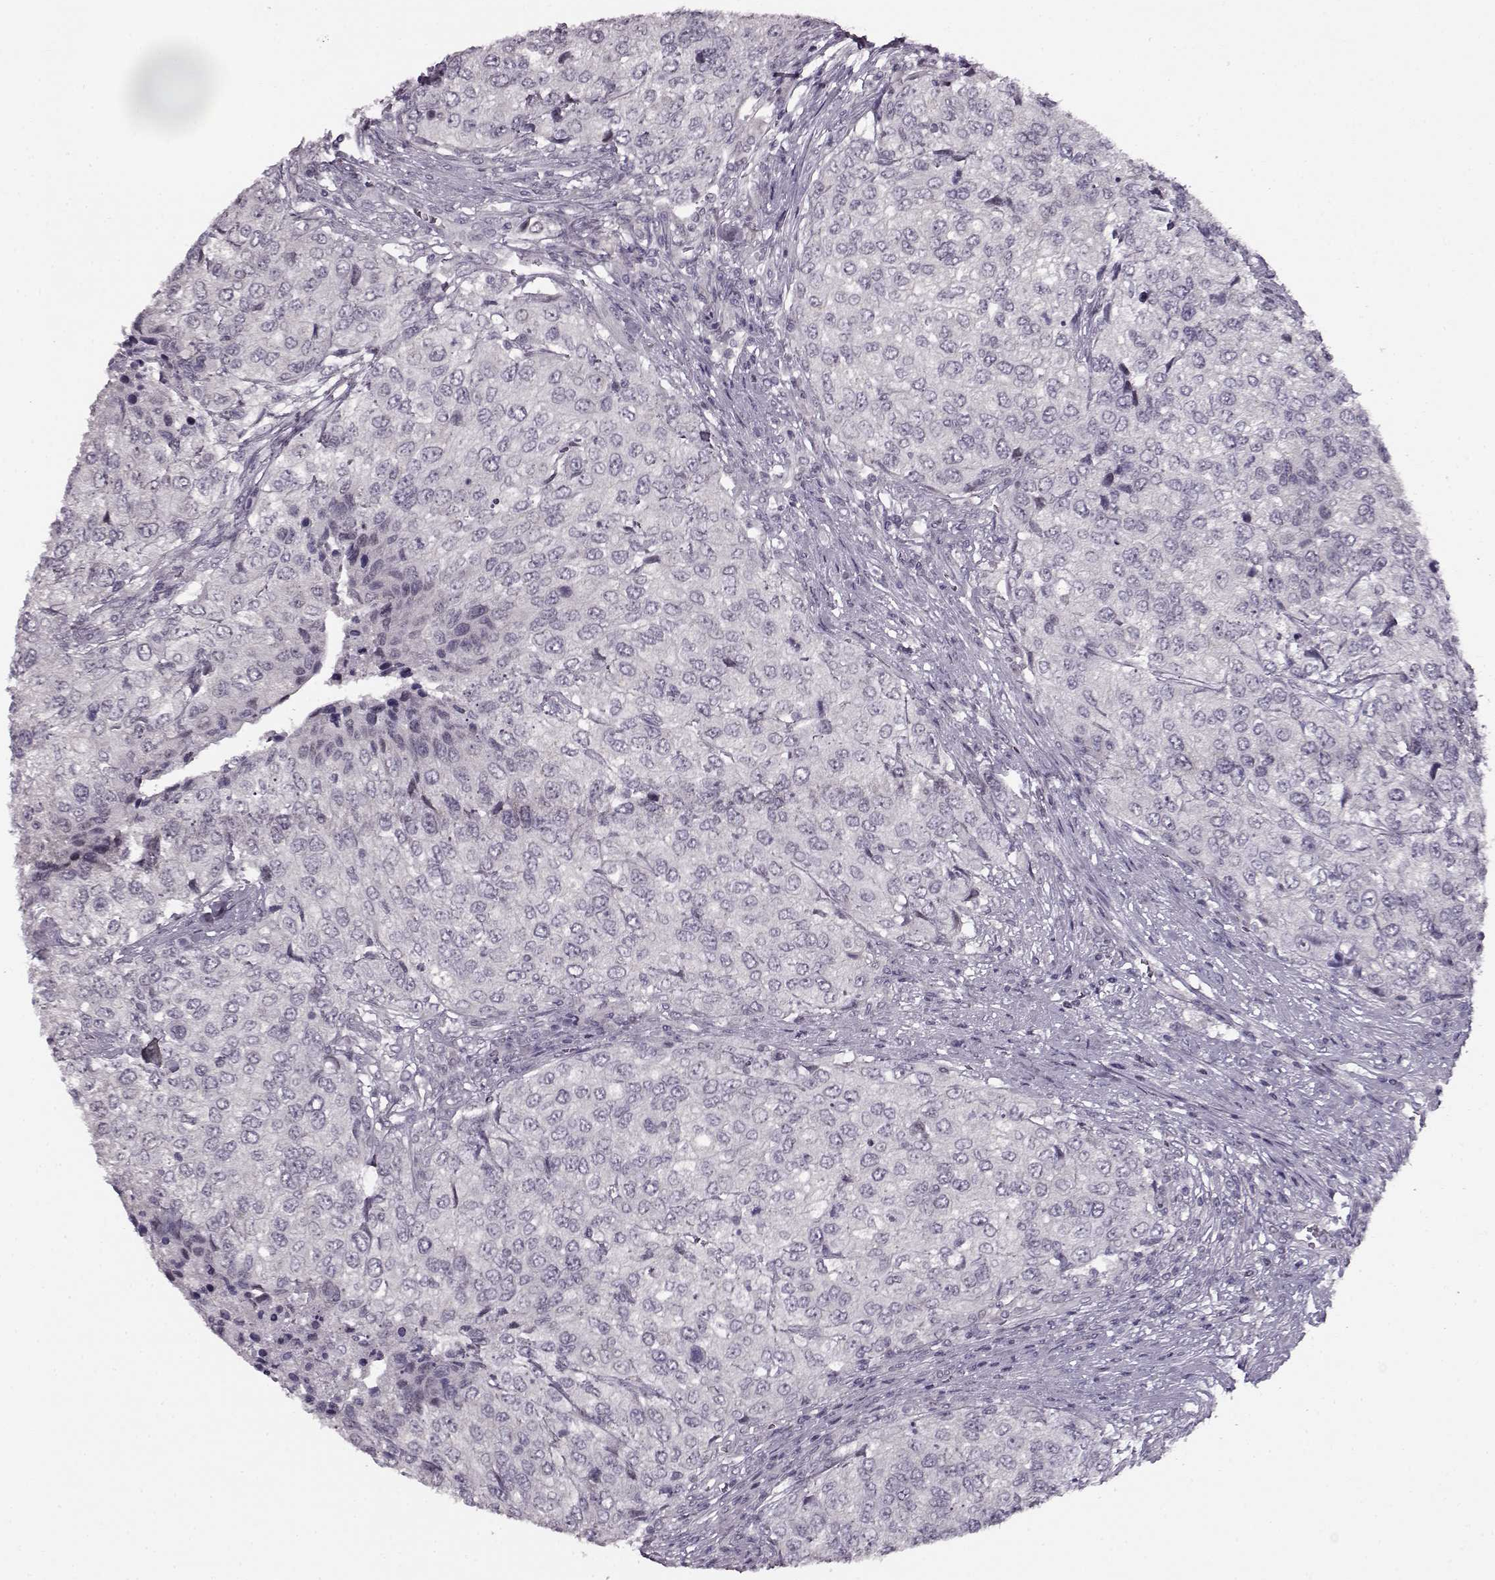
{"staining": {"intensity": "negative", "quantity": "none", "location": "none"}, "tissue": "urothelial cancer", "cell_type": "Tumor cells", "image_type": "cancer", "snomed": [{"axis": "morphology", "description": "Urothelial carcinoma, High grade"}, {"axis": "topography", "description": "Urinary bladder"}], "caption": "Tumor cells show no significant expression in urothelial carcinoma (high-grade).", "gene": "RP1L1", "patient": {"sex": "female", "age": 78}}